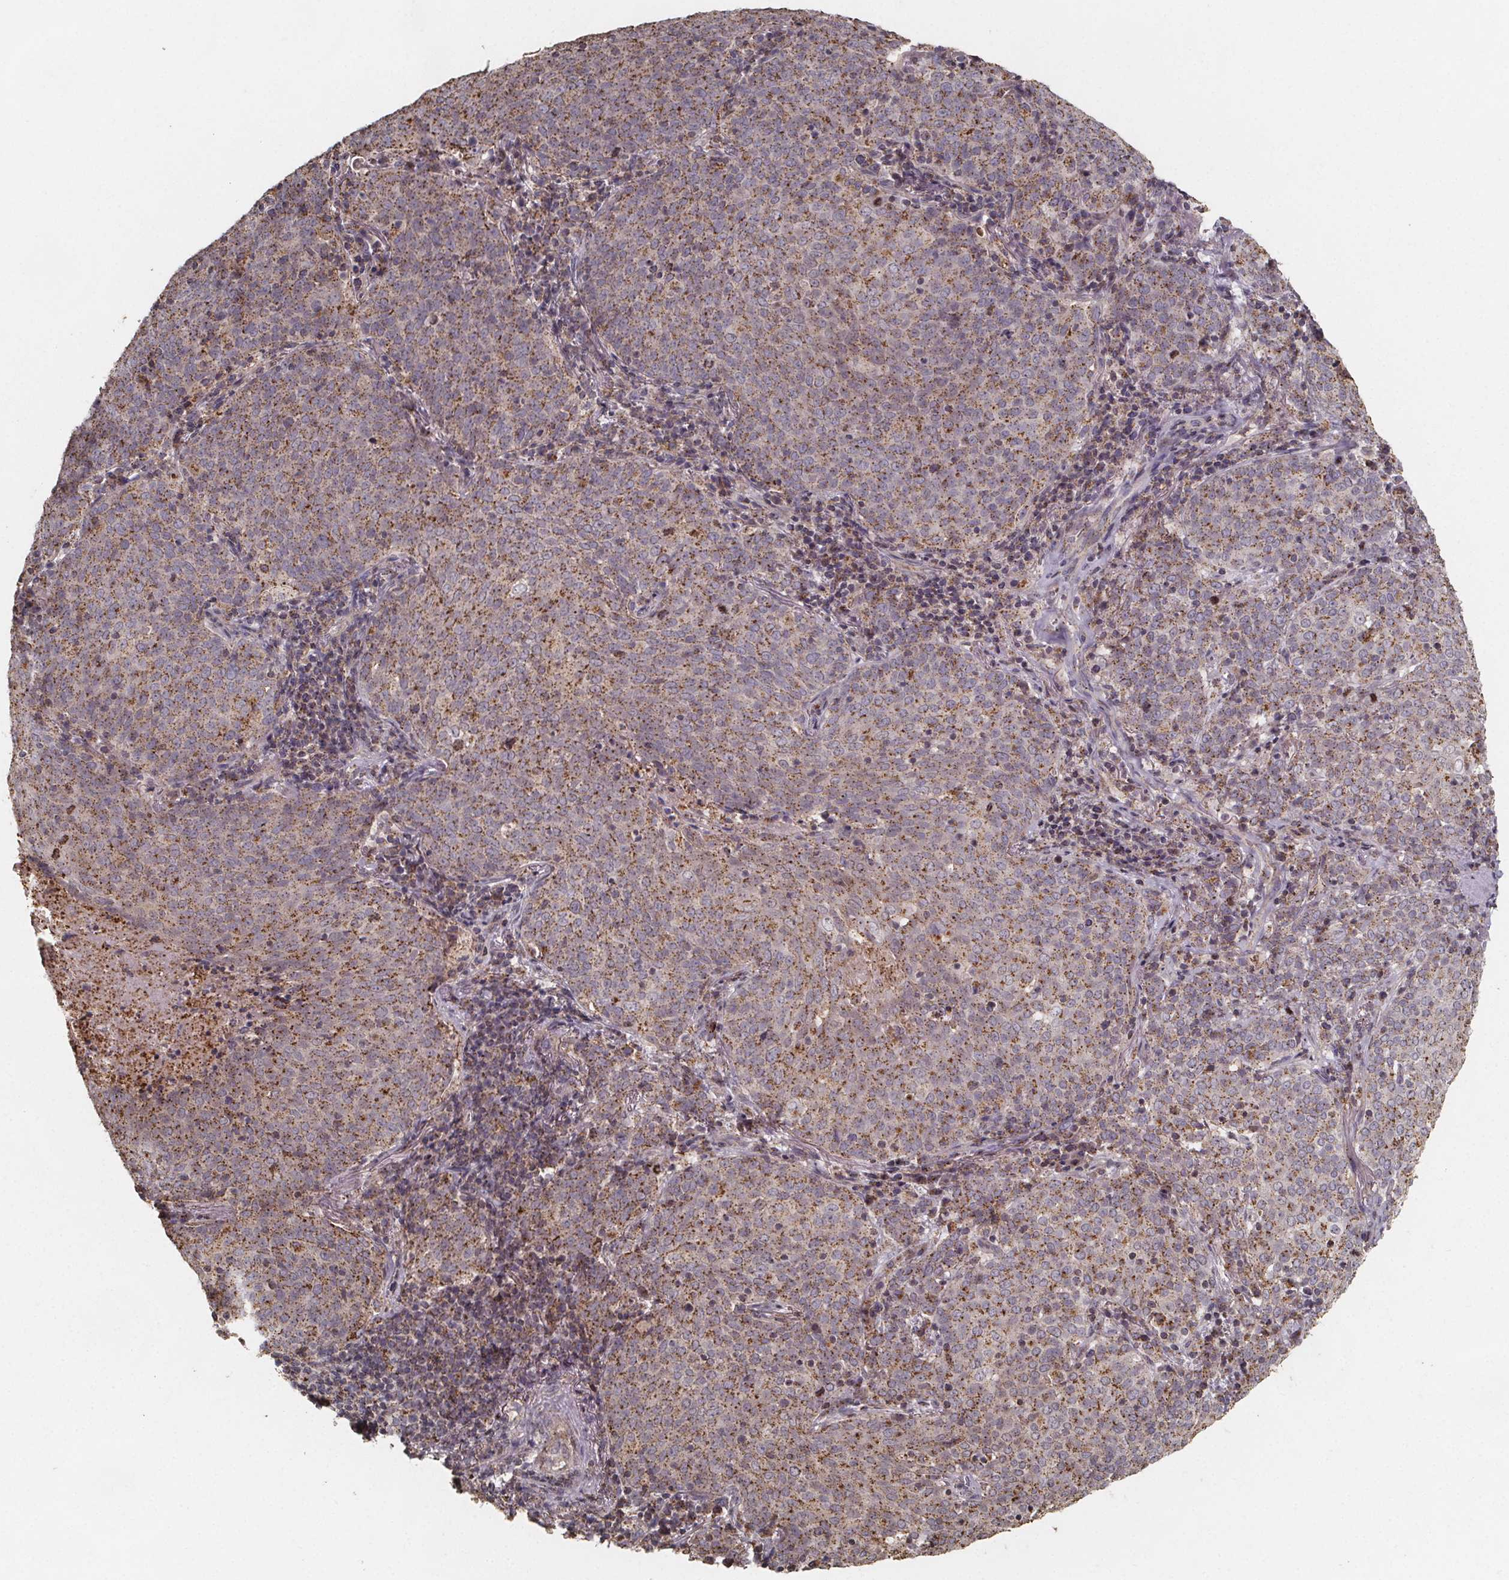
{"staining": {"intensity": "moderate", "quantity": "25%-75%", "location": "cytoplasmic/membranous"}, "tissue": "lung cancer", "cell_type": "Tumor cells", "image_type": "cancer", "snomed": [{"axis": "morphology", "description": "Squamous cell carcinoma, NOS"}, {"axis": "topography", "description": "Lung"}], "caption": "Human lung cancer (squamous cell carcinoma) stained with a brown dye reveals moderate cytoplasmic/membranous positive positivity in approximately 25%-75% of tumor cells.", "gene": "ZNF879", "patient": {"sex": "male", "age": 82}}